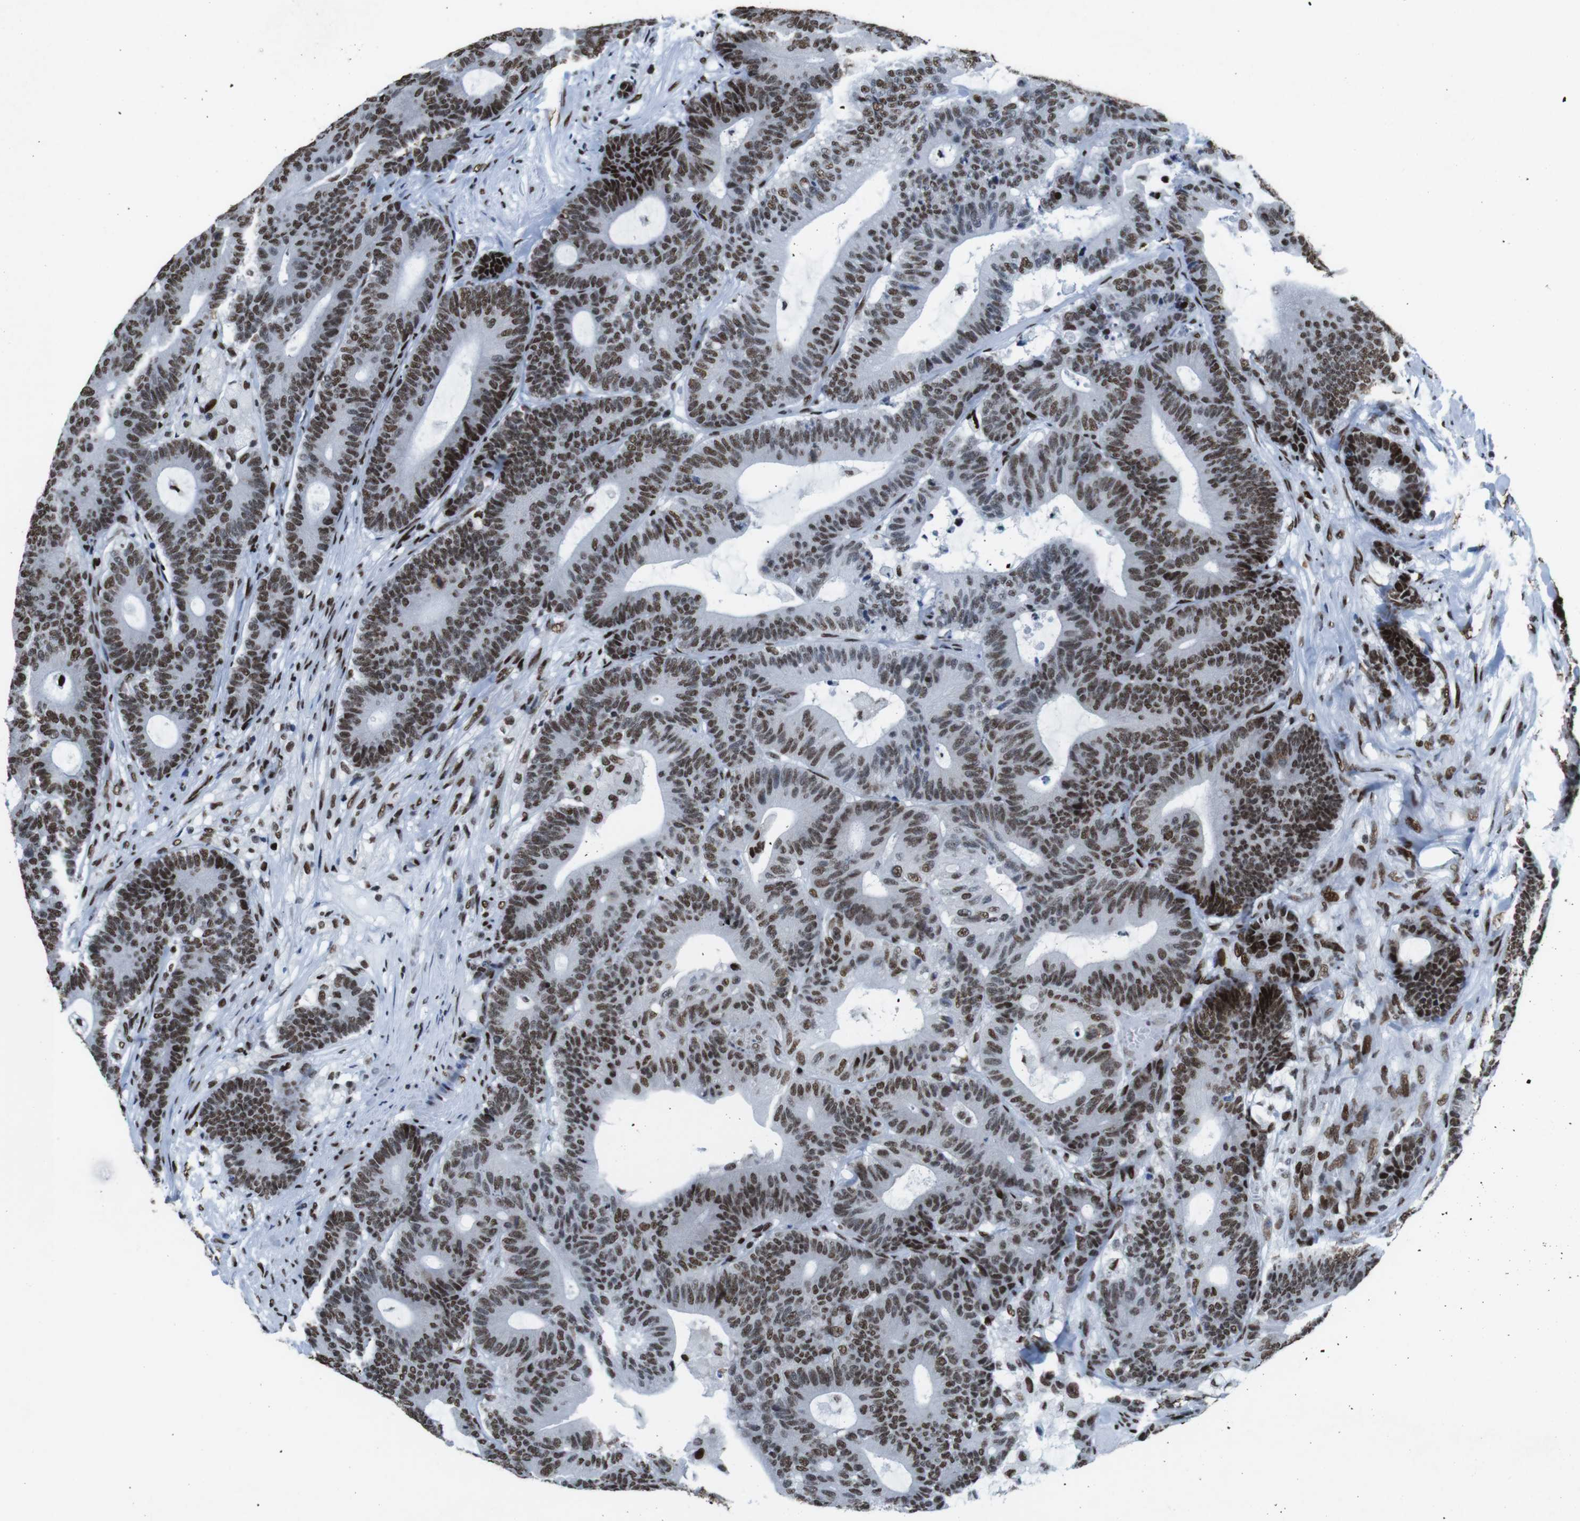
{"staining": {"intensity": "strong", "quantity": ">75%", "location": "nuclear"}, "tissue": "colorectal cancer", "cell_type": "Tumor cells", "image_type": "cancer", "snomed": [{"axis": "morphology", "description": "Adenocarcinoma, NOS"}, {"axis": "topography", "description": "Colon"}], "caption": "Immunohistochemical staining of human adenocarcinoma (colorectal) demonstrates strong nuclear protein staining in about >75% of tumor cells.", "gene": "CITED2", "patient": {"sex": "female", "age": 84}}